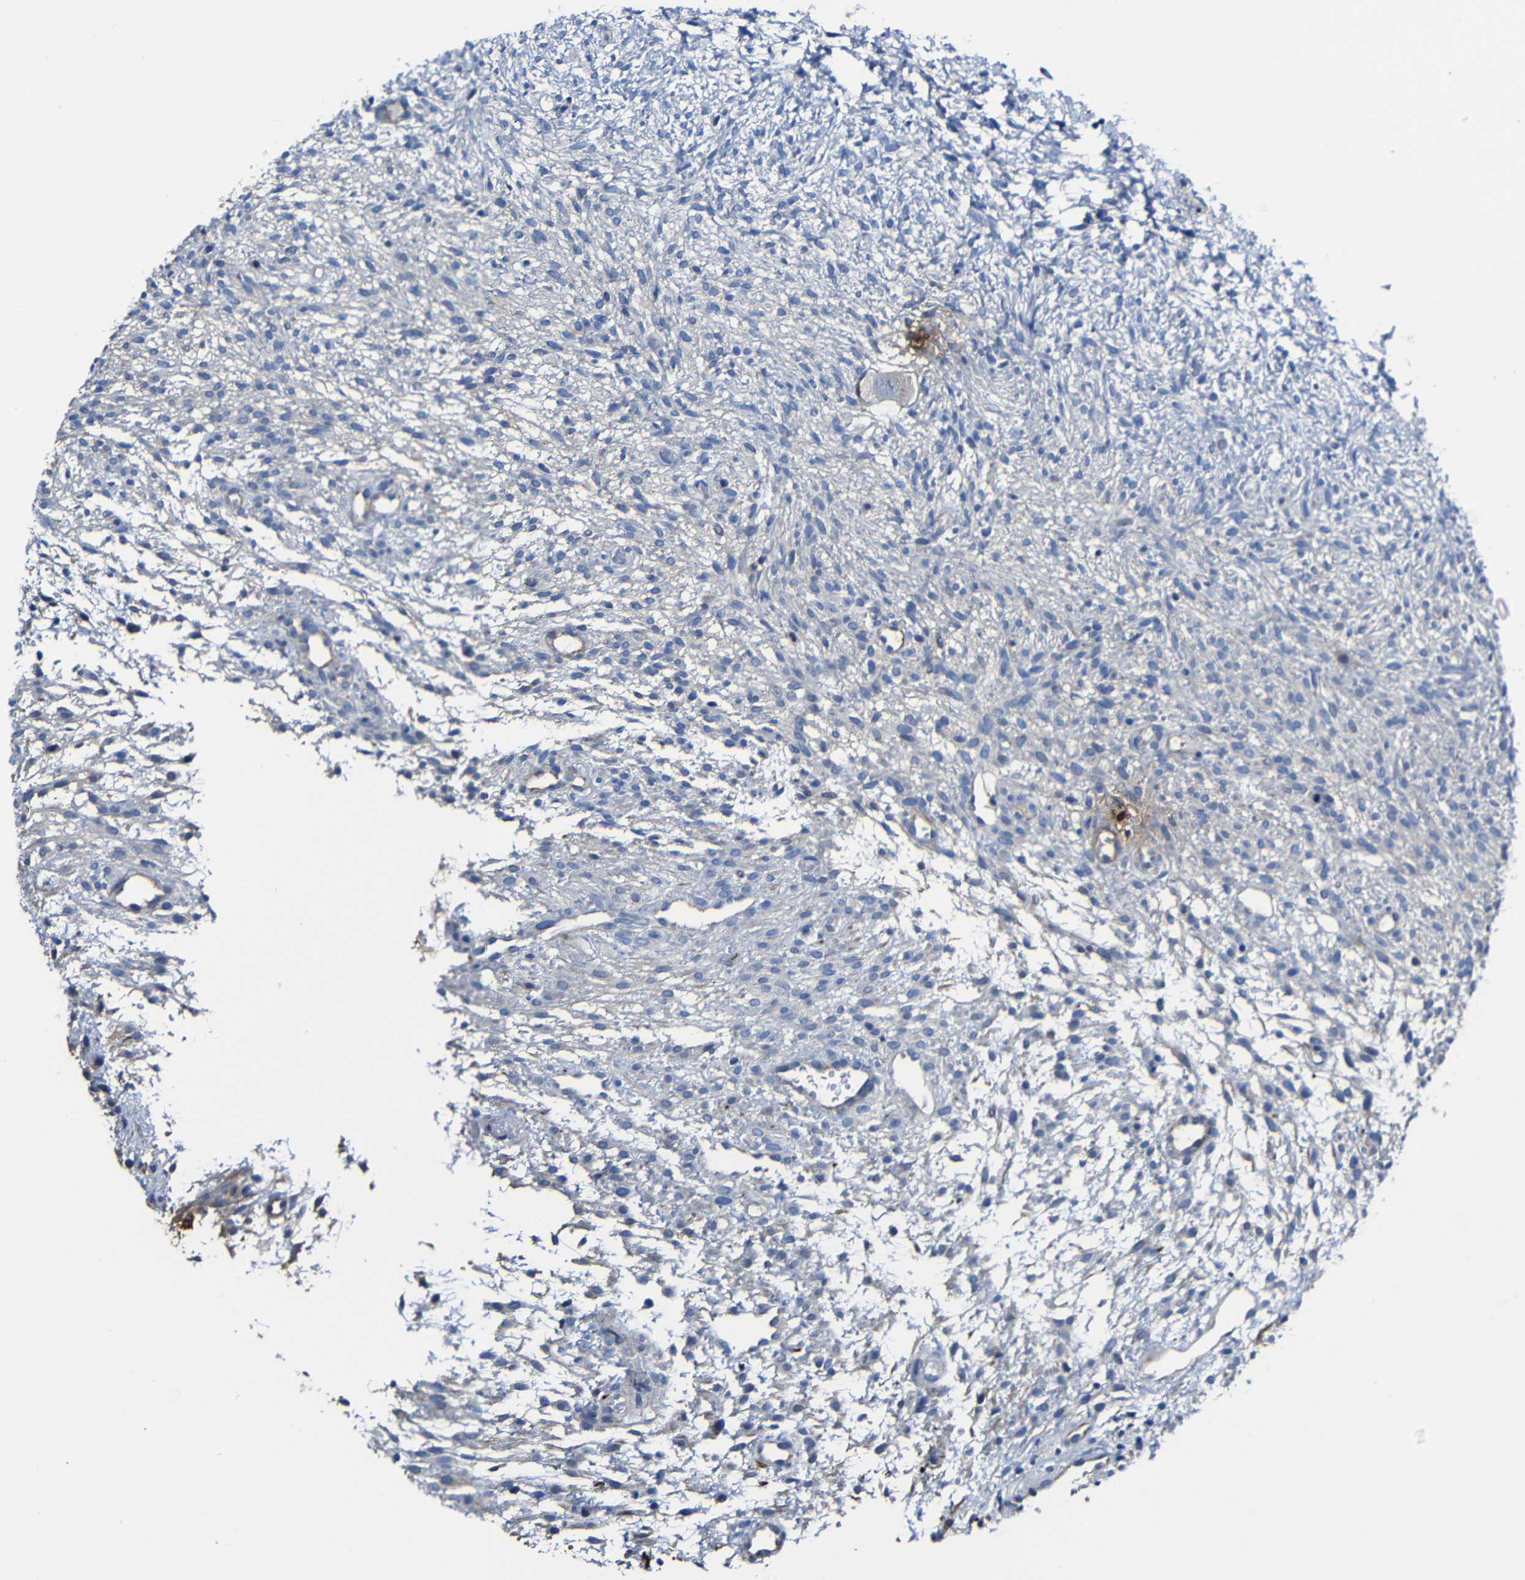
{"staining": {"intensity": "negative", "quantity": "none", "location": "none"}, "tissue": "ovary", "cell_type": "Follicle cells", "image_type": "normal", "snomed": [{"axis": "morphology", "description": "Normal tissue, NOS"}, {"axis": "morphology", "description": "Cyst, NOS"}, {"axis": "topography", "description": "Ovary"}], "caption": "This is an IHC histopathology image of normal human ovary. There is no staining in follicle cells.", "gene": "AFDN", "patient": {"sex": "female", "age": 18}}